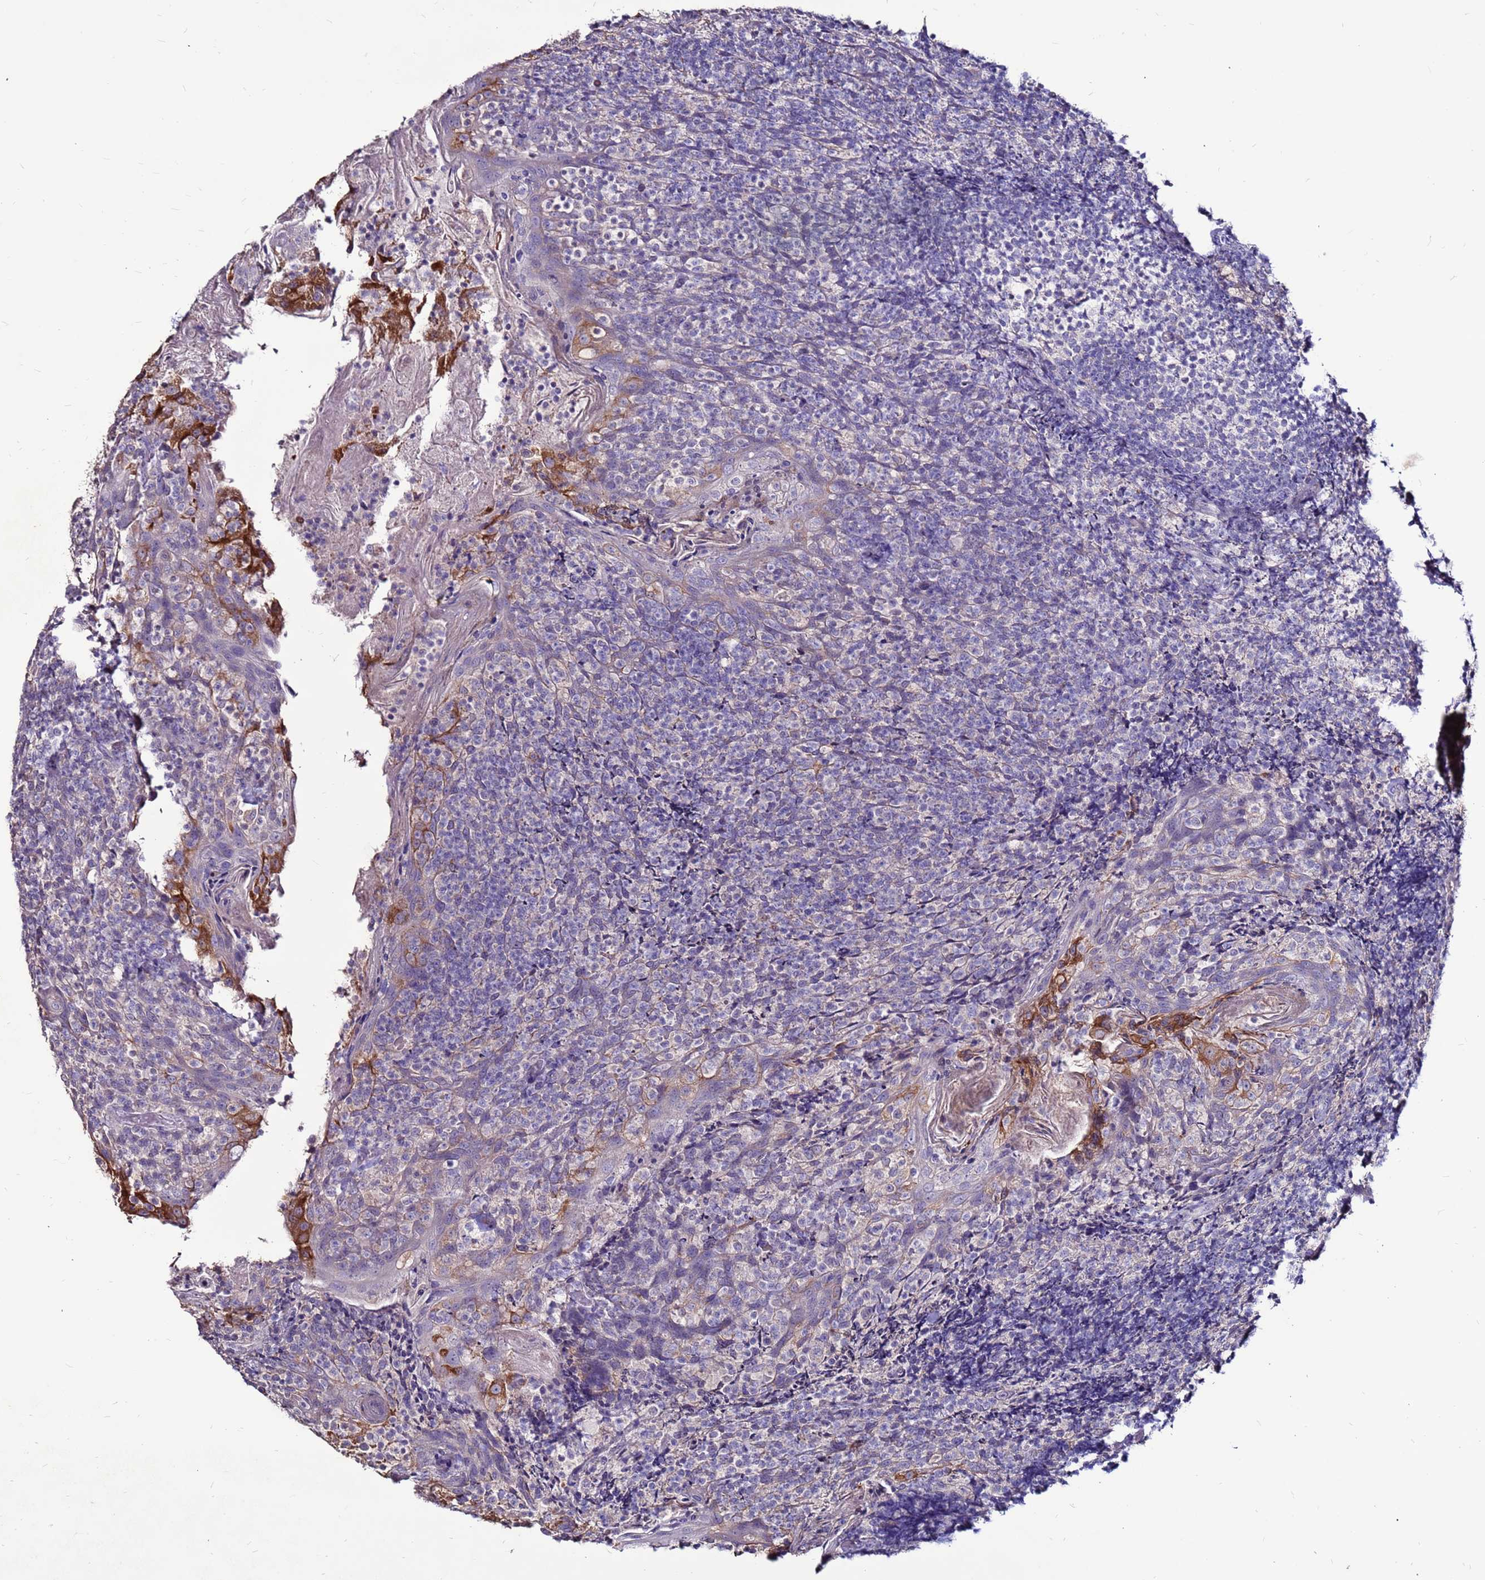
{"staining": {"intensity": "negative", "quantity": "none", "location": "none"}, "tissue": "tonsil", "cell_type": "Germinal center cells", "image_type": "normal", "snomed": [{"axis": "morphology", "description": "Normal tissue, NOS"}, {"axis": "topography", "description": "Tonsil"}], "caption": "Immunohistochemistry histopathology image of benign human tonsil stained for a protein (brown), which reveals no expression in germinal center cells. (DAB (3,3'-diaminobenzidine) IHC visualized using brightfield microscopy, high magnification).", "gene": "SLC44A3", "patient": {"sex": "female", "age": 10}}